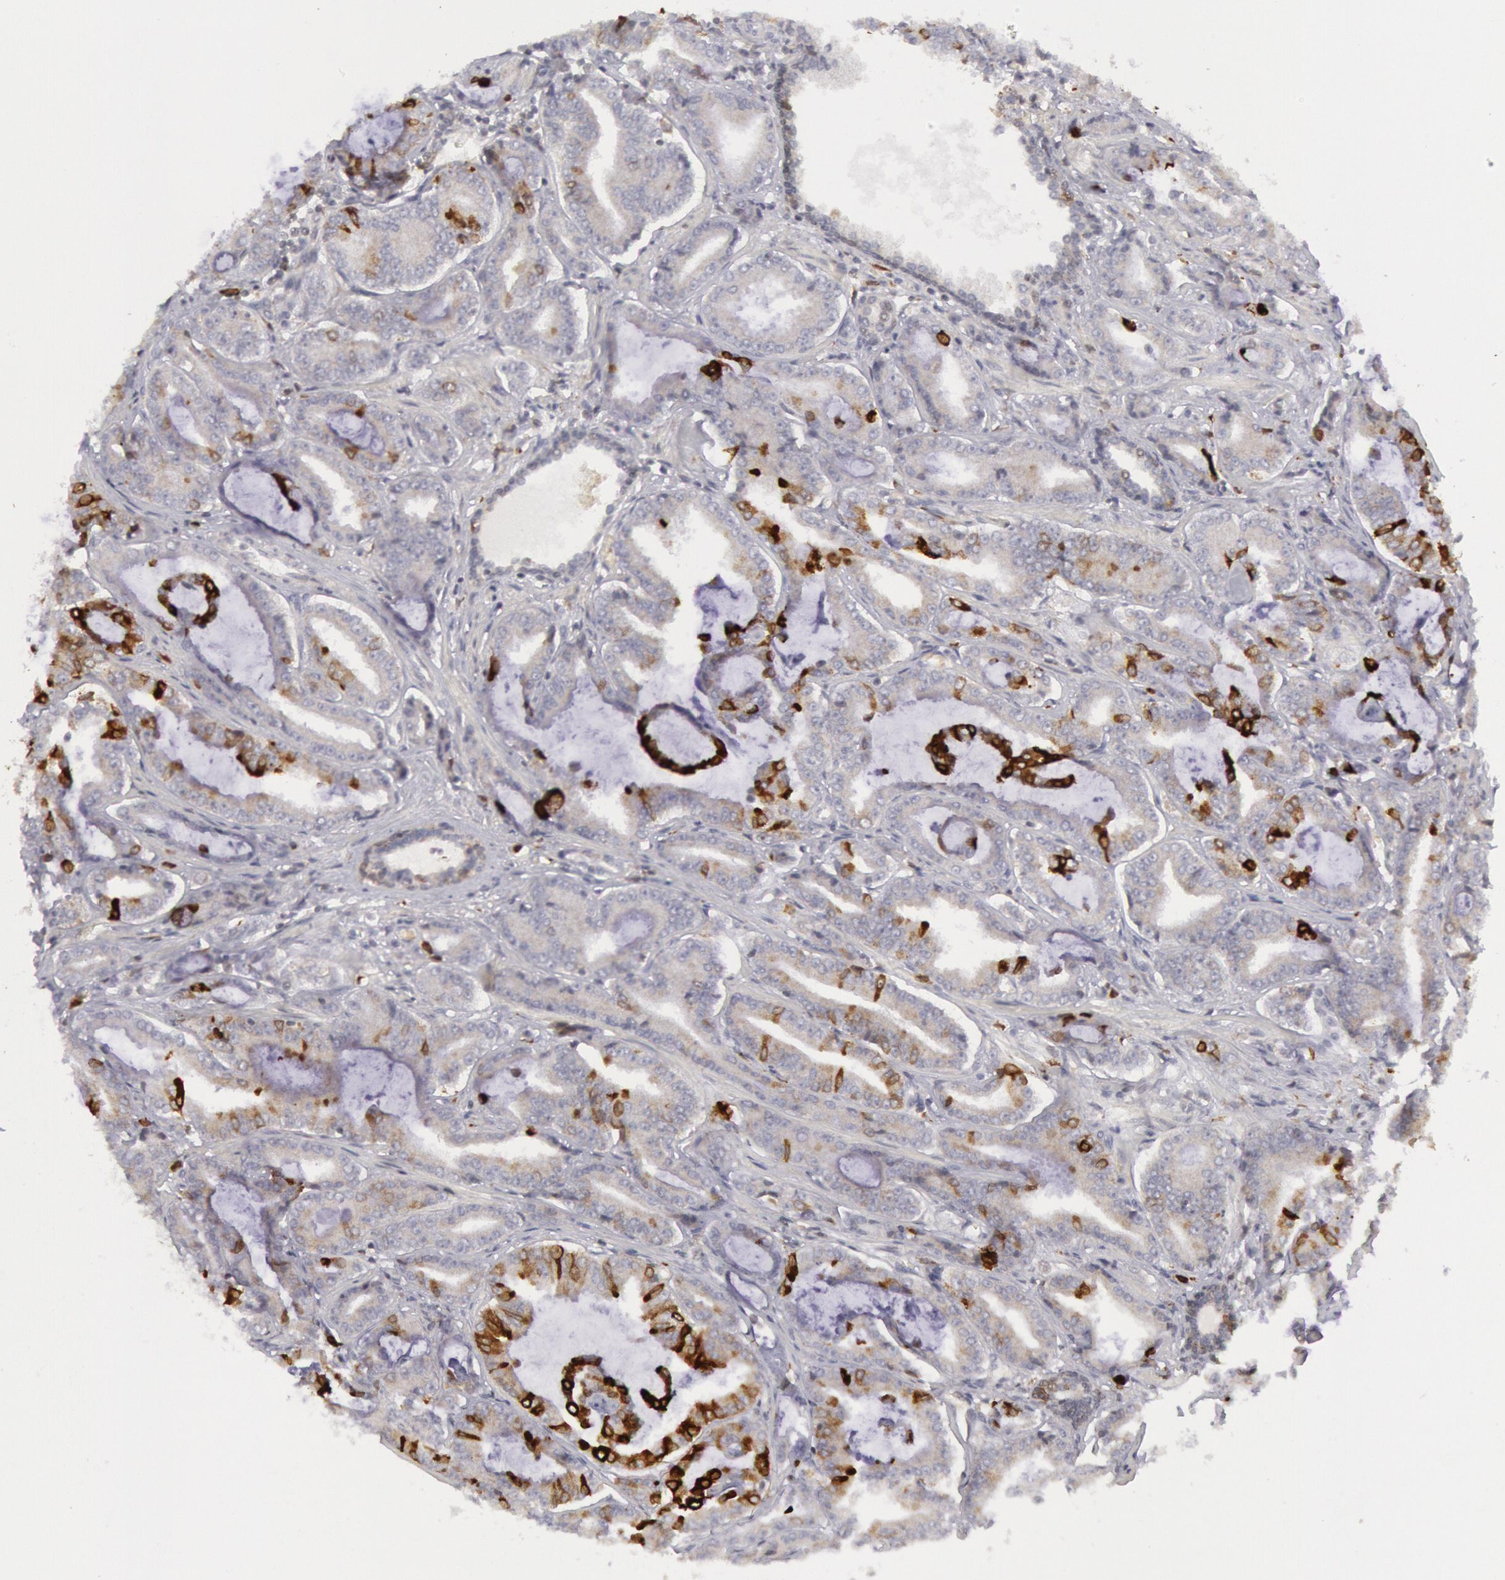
{"staining": {"intensity": "strong", "quantity": "<25%", "location": "cytoplasmic/membranous"}, "tissue": "prostate cancer", "cell_type": "Tumor cells", "image_type": "cancer", "snomed": [{"axis": "morphology", "description": "Adenocarcinoma, Low grade"}, {"axis": "topography", "description": "Prostate"}], "caption": "Adenocarcinoma (low-grade) (prostate) stained with DAB (3,3'-diaminobenzidine) IHC reveals medium levels of strong cytoplasmic/membranous positivity in about <25% of tumor cells.", "gene": "PTGS2", "patient": {"sex": "male", "age": 65}}